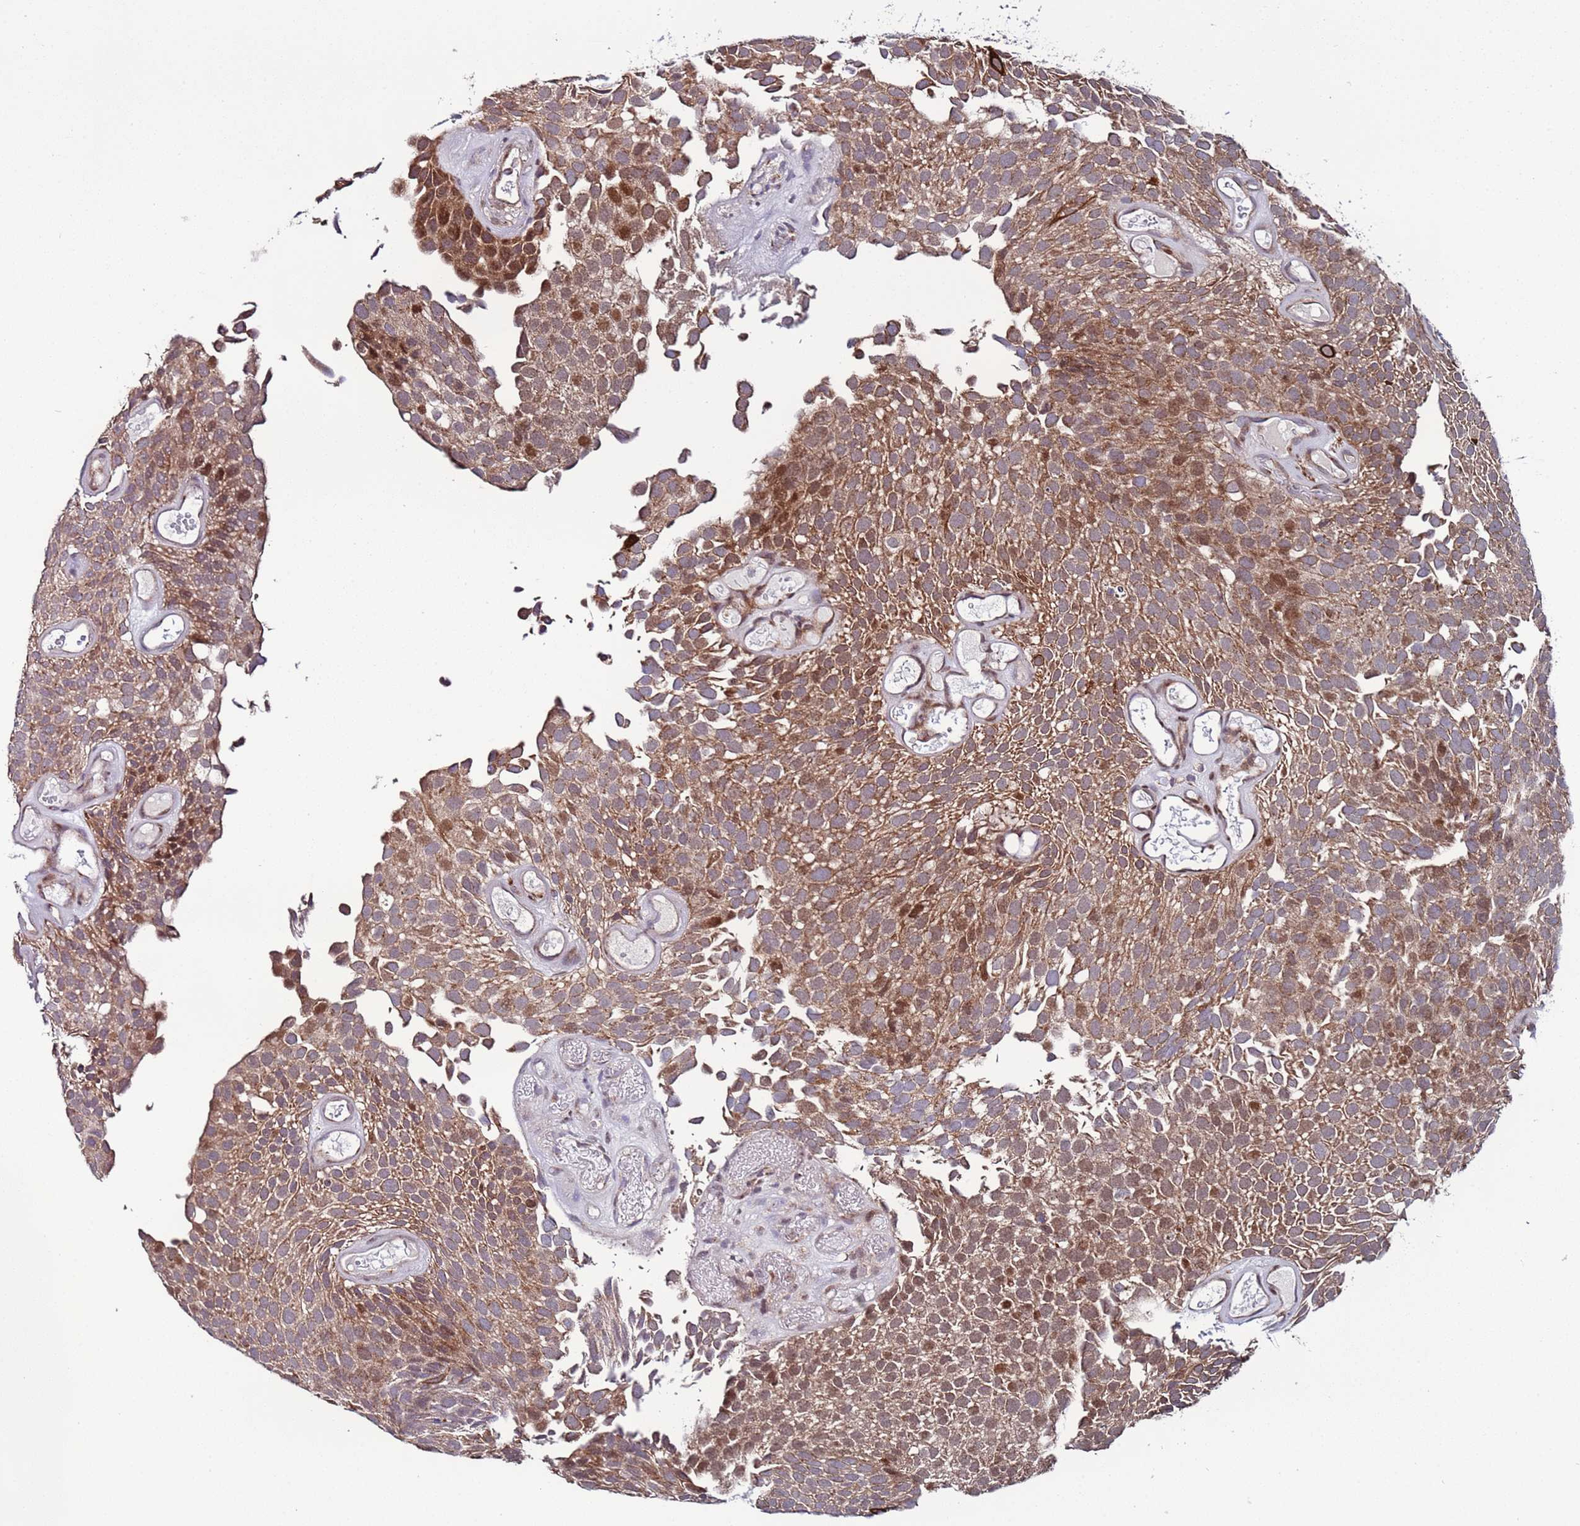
{"staining": {"intensity": "moderate", "quantity": ">75%", "location": "cytoplasmic/membranous"}, "tissue": "urothelial cancer", "cell_type": "Tumor cells", "image_type": "cancer", "snomed": [{"axis": "morphology", "description": "Urothelial carcinoma, Low grade"}, {"axis": "topography", "description": "Urinary bladder"}], "caption": "Moderate cytoplasmic/membranous staining is present in approximately >75% of tumor cells in urothelial cancer. (DAB (3,3'-diaminobenzidine) = brown stain, brightfield microscopy at high magnification).", "gene": "TMEM176B", "patient": {"sex": "male", "age": 89}}